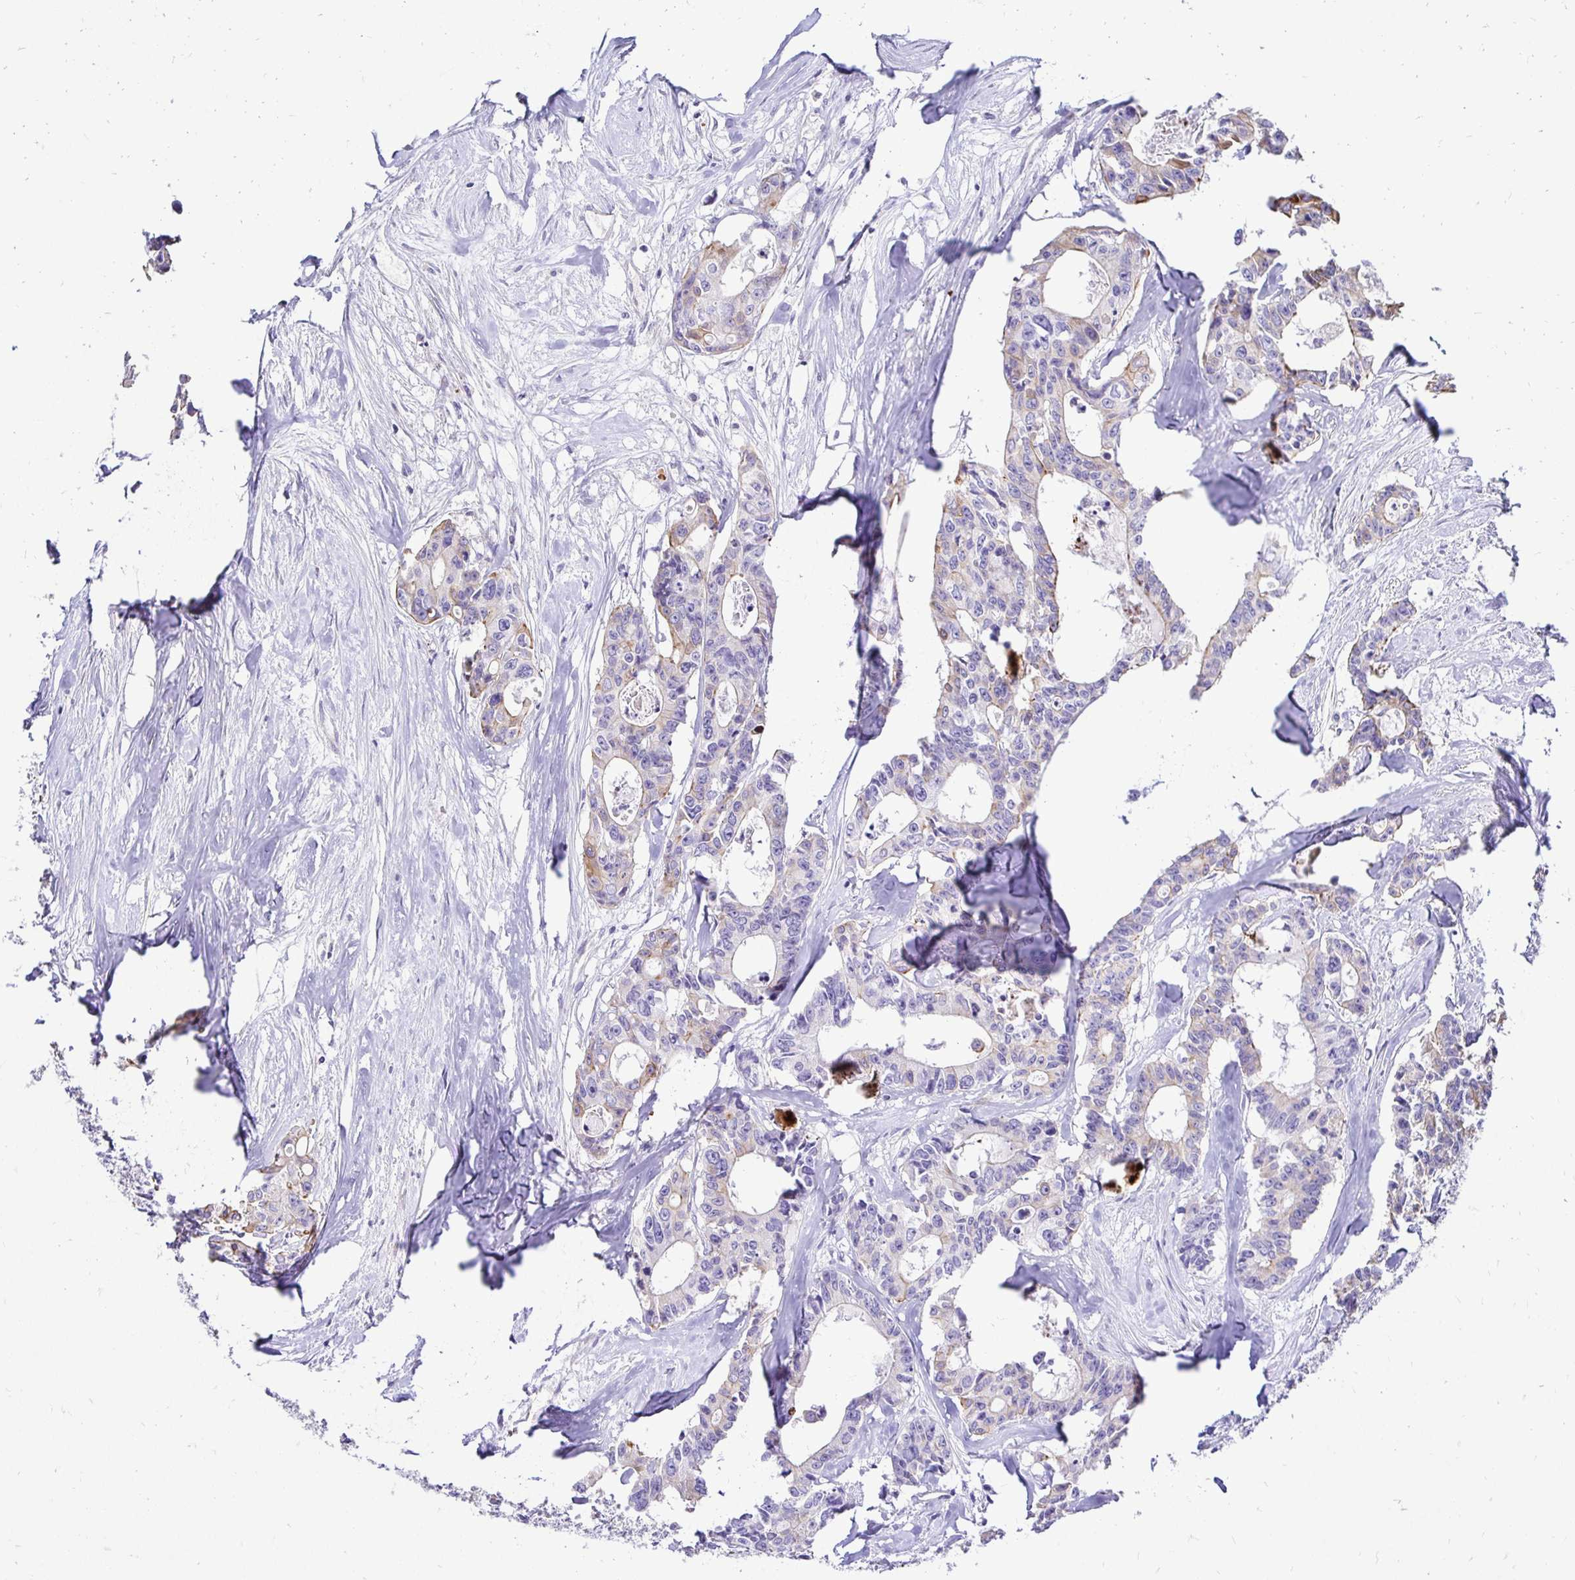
{"staining": {"intensity": "moderate", "quantity": "<25%", "location": "cytoplasmic/membranous"}, "tissue": "colorectal cancer", "cell_type": "Tumor cells", "image_type": "cancer", "snomed": [{"axis": "morphology", "description": "Adenocarcinoma, NOS"}, {"axis": "topography", "description": "Rectum"}], "caption": "Human colorectal cancer stained with a protein marker shows moderate staining in tumor cells.", "gene": "TAF1D", "patient": {"sex": "male", "age": 57}}